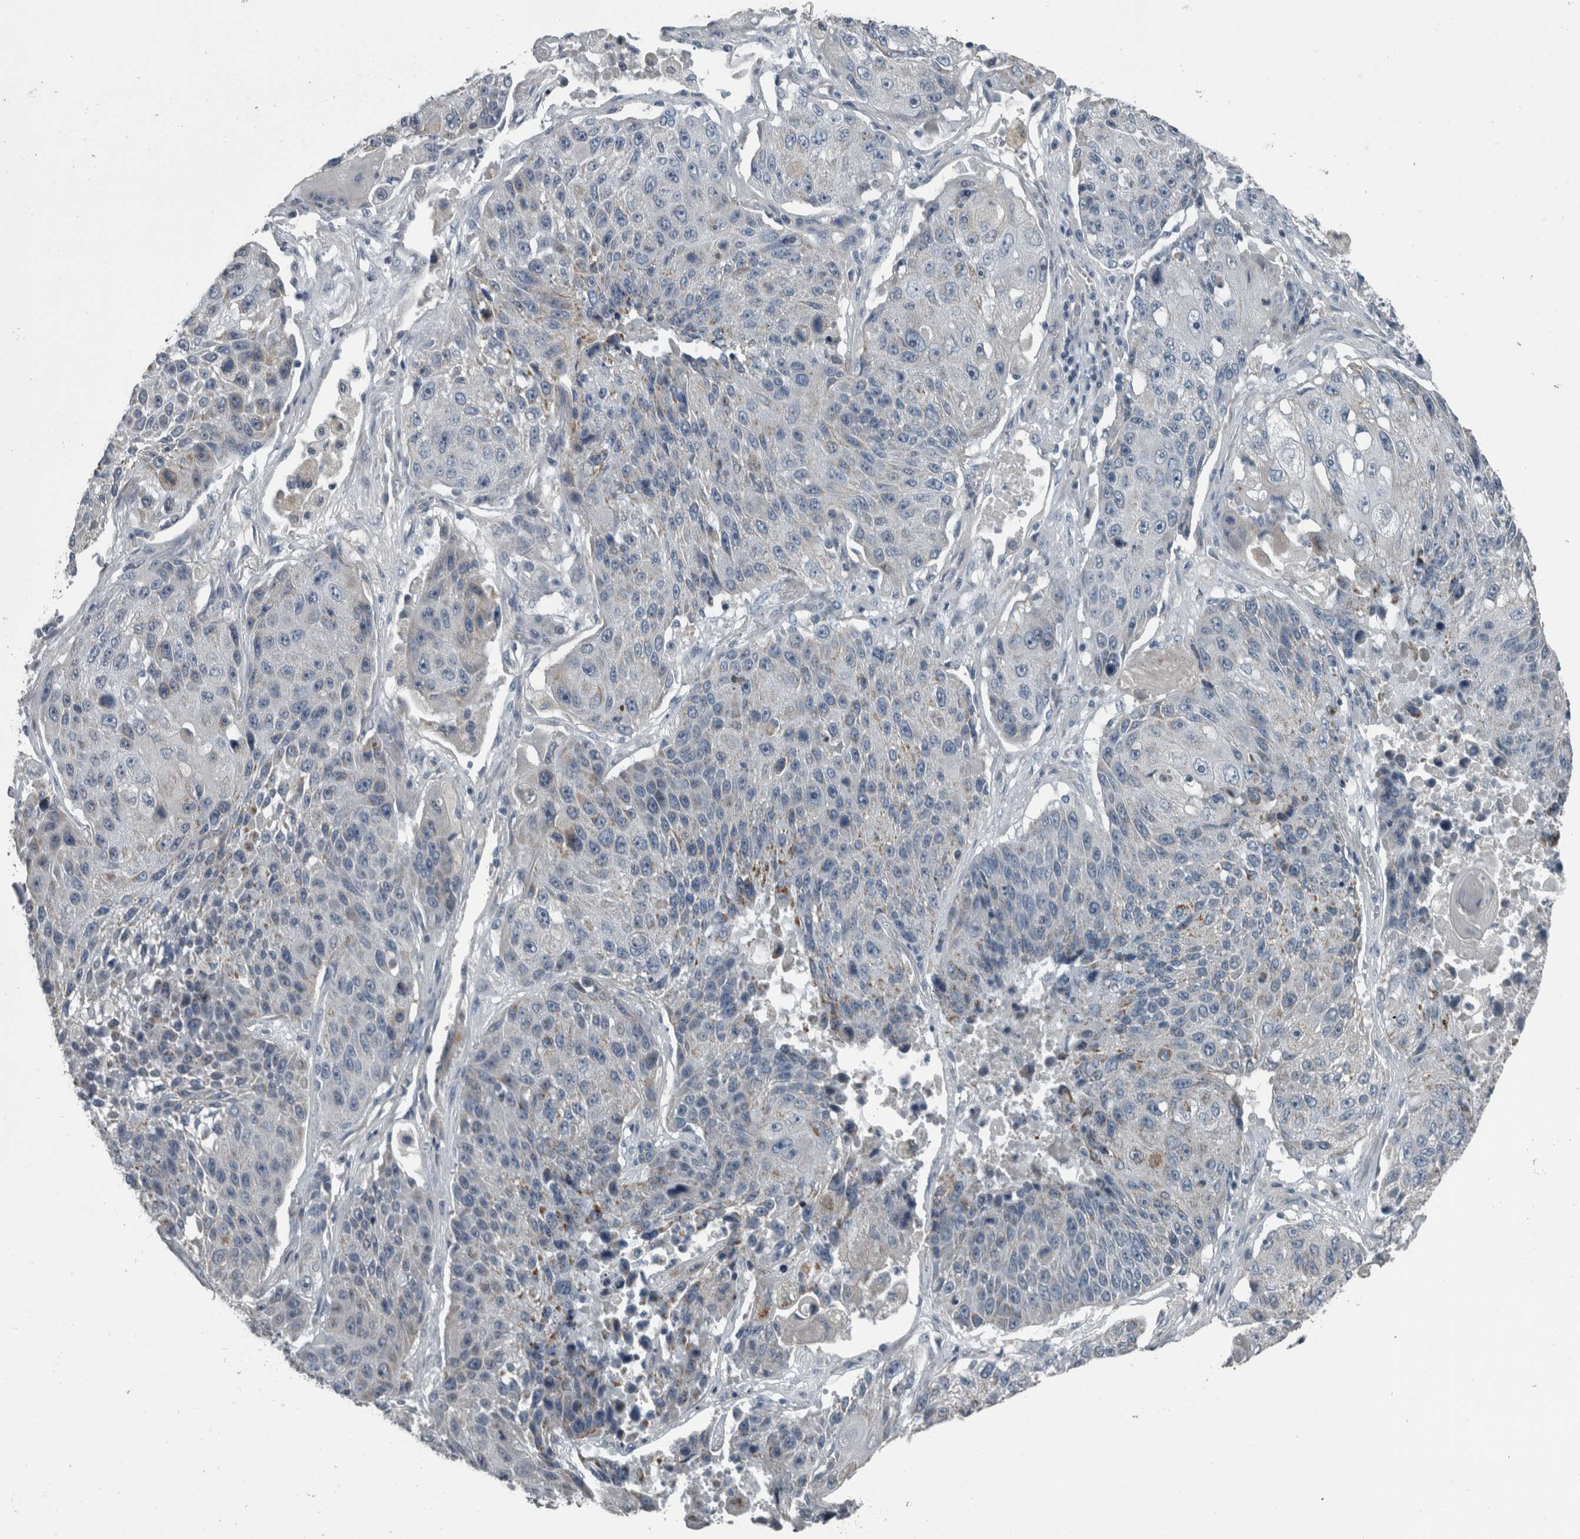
{"staining": {"intensity": "moderate", "quantity": "<25%", "location": "cytoplasmic/membranous"}, "tissue": "lung cancer", "cell_type": "Tumor cells", "image_type": "cancer", "snomed": [{"axis": "morphology", "description": "Squamous cell carcinoma, NOS"}, {"axis": "topography", "description": "Lung"}], "caption": "Immunohistochemical staining of lung squamous cell carcinoma shows low levels of moderate cytoplasmic/membranous expression in about <25% of tumor cells.", "gene": "KRT20", "patient": {"sex": "male", "age": 61}}